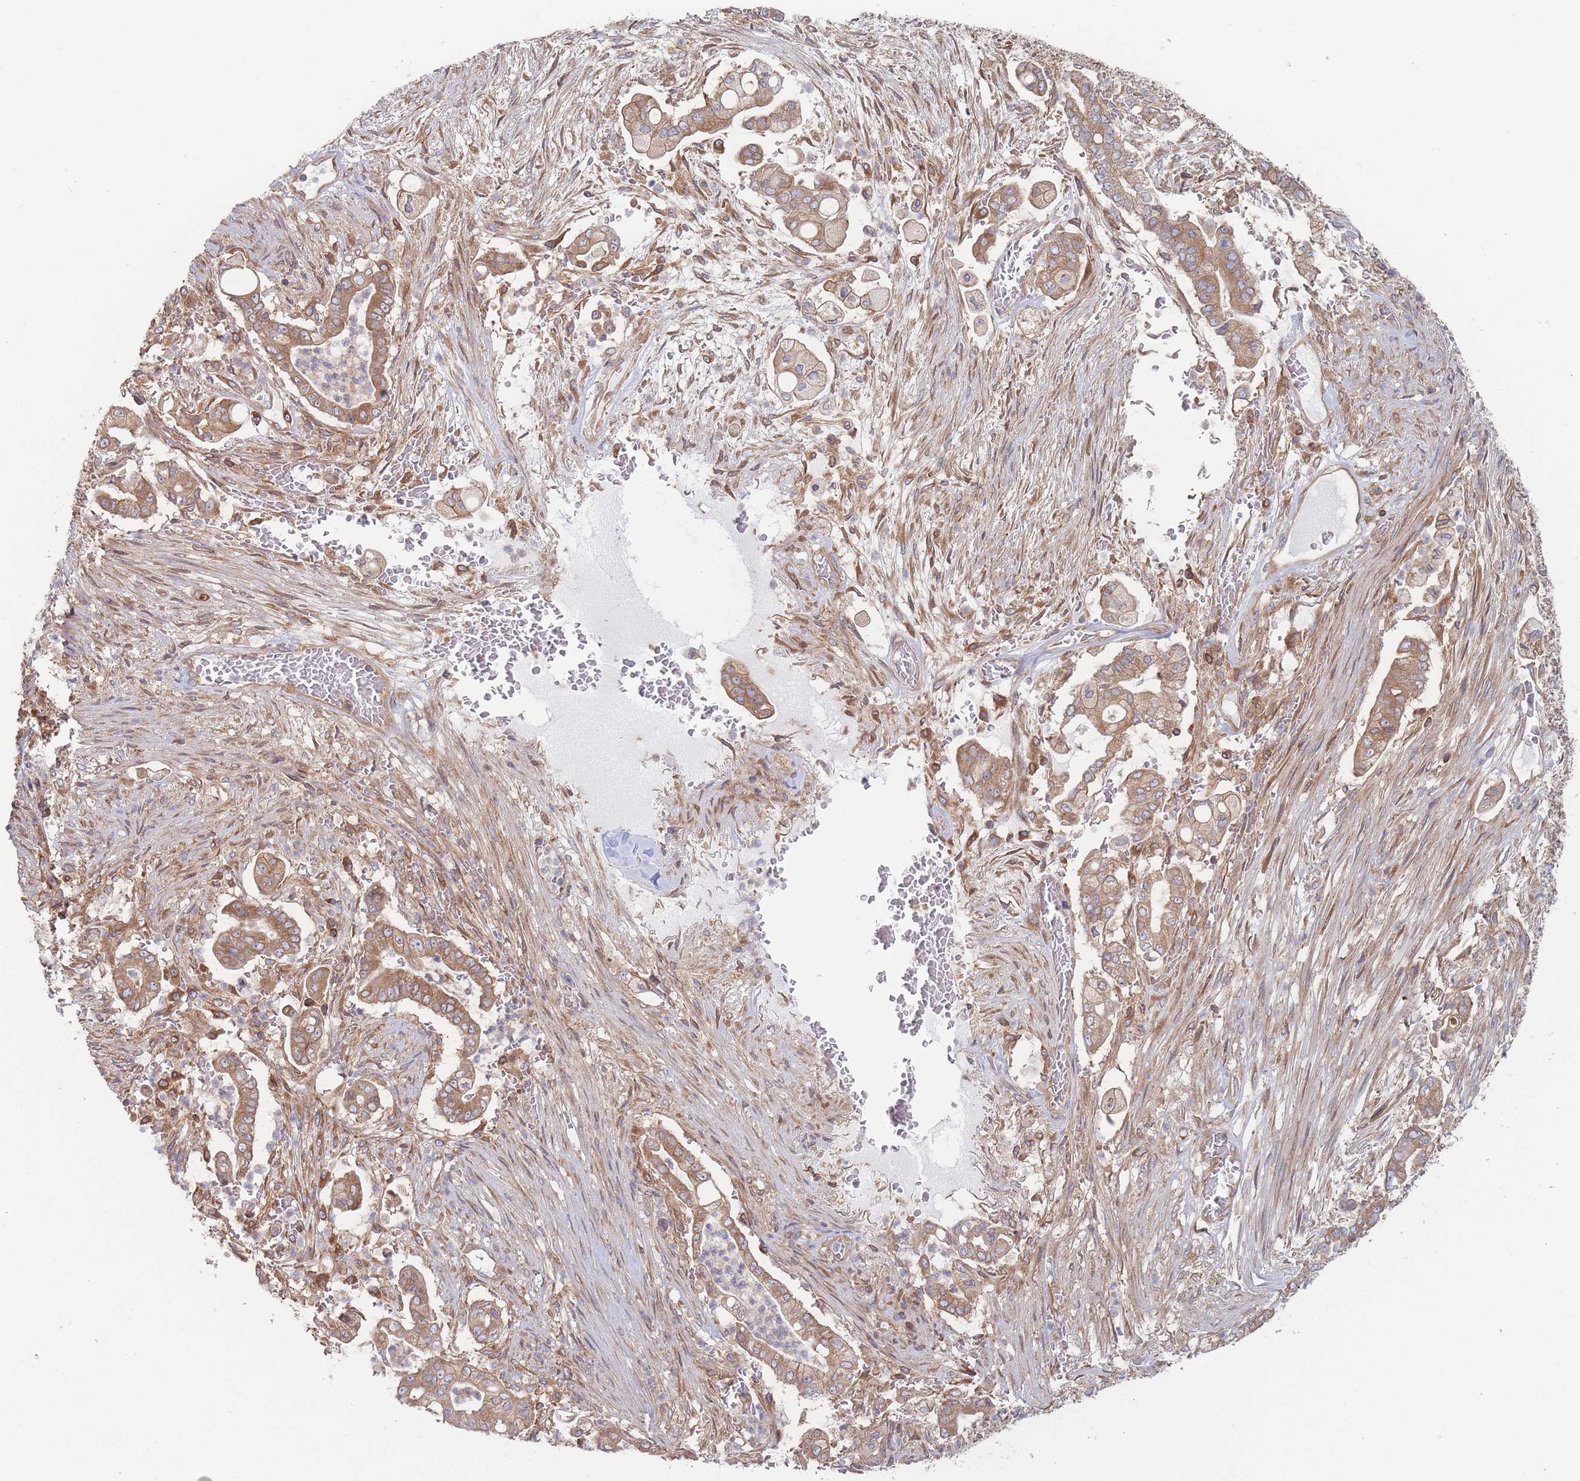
{"staining": {"intensity": "moderate", "quantity": ">75%", "location": "cytoplasmic/membranous"}, "tissue": "pancreatic cancer", "cell_type": "Tumor cells", "image_type": "cancer", "snomed": [{"axis": "morphology", "description": "Adenocarcinoma, NOS"}, {"axis": "topography", "description": "Pancreas"}], "caption": "Immunohistochemistry micrograph of pancreatic adenocarcinoma stained for a protein (brown), which reveals medium levels of moderate cytoplasmic/membranous positivity in about >75% of tumor cells.", "gene": "KDSR", "patient": {"sex": "female", "age": 69}}